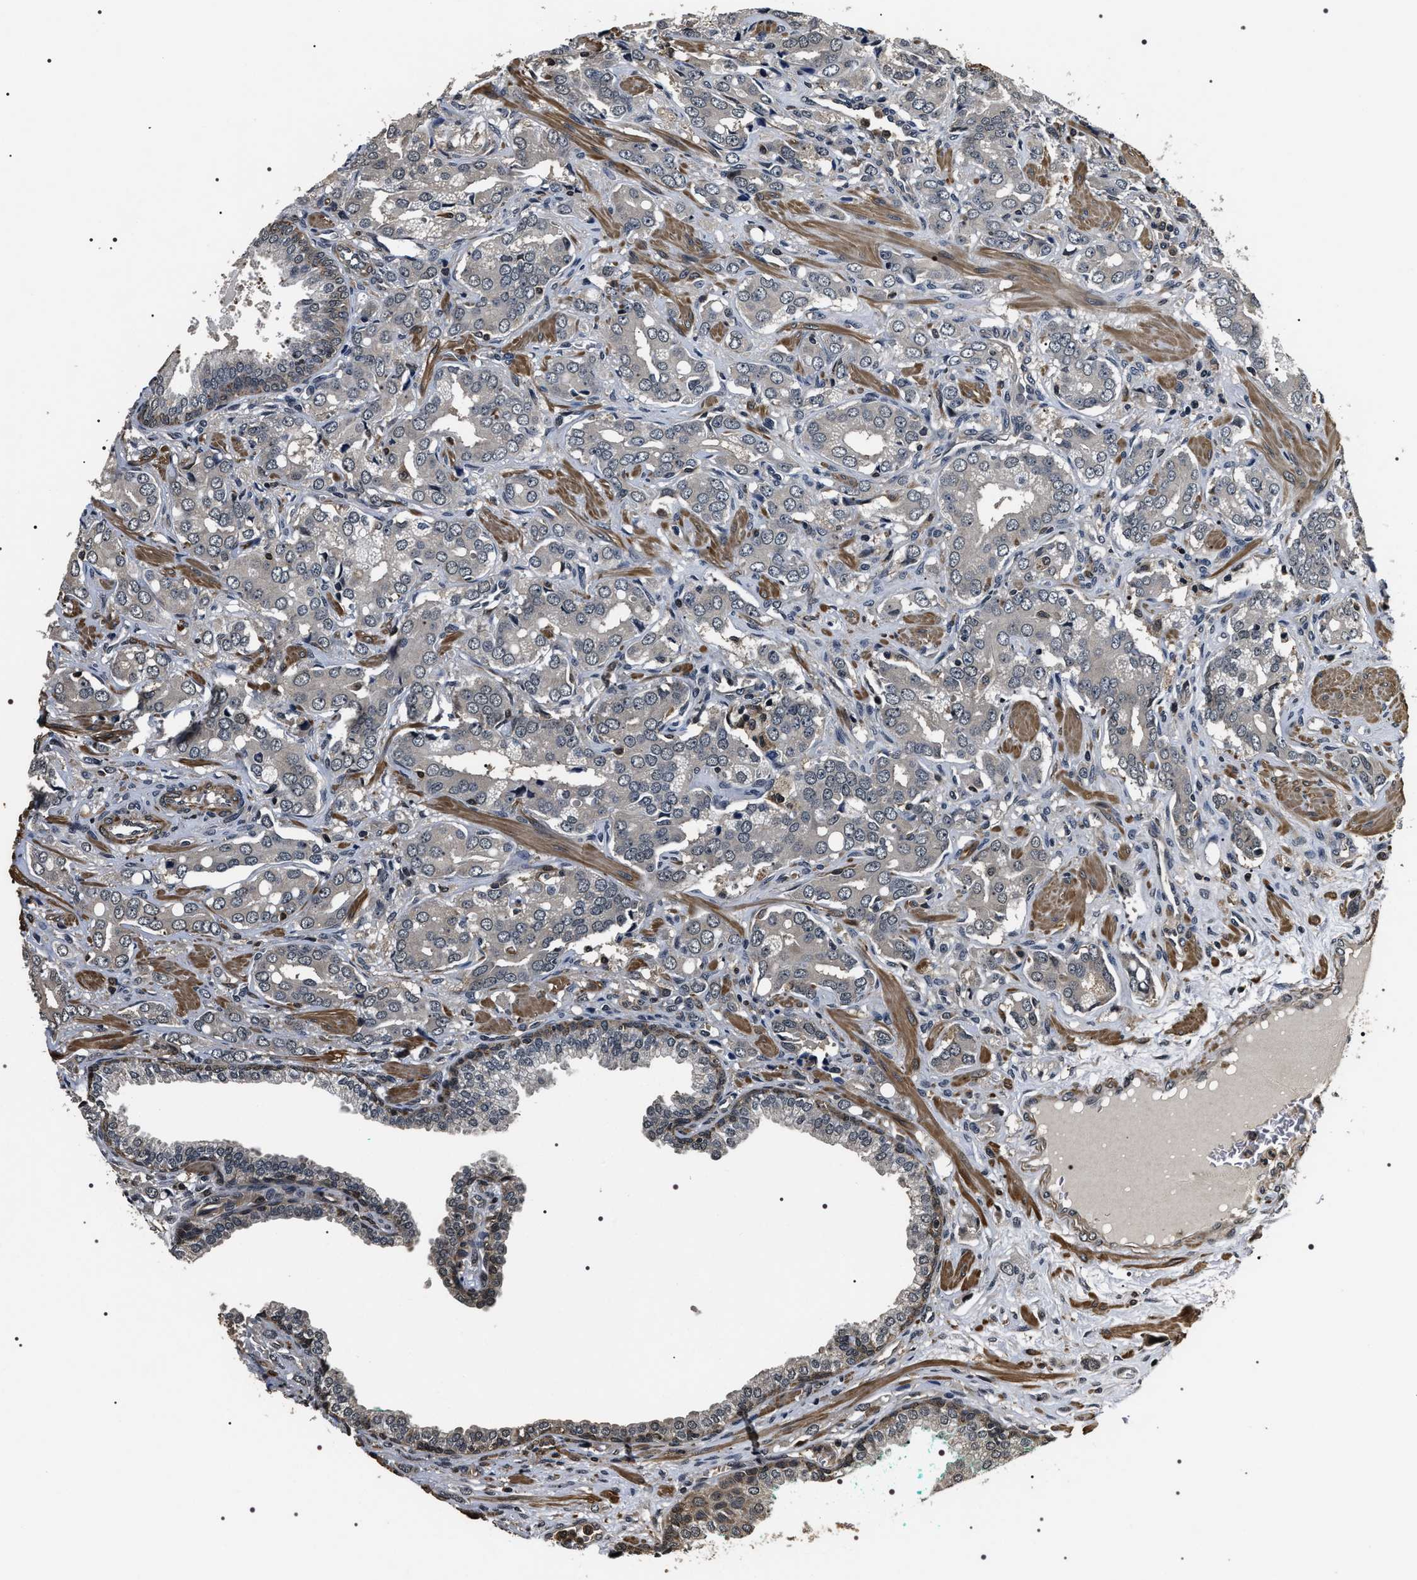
{"staining": {"intensity": "negative", "quantity": "none", "location": "none"}, "tissue": "prostate cancer", "cell_type": "Tumor cells", "image_type": "cancer", "snomed": [{"axis": "morphology", "description": "Adenocarcinoma, High grade"}, {"axis": "topography", "description": "Prostate"}], "caption": "This is a photomicrograph of immunohistochemistry (IHC) staining of adenocarcinoma (high-grade) (prostate), which shows no staining in tumor cells.", "gene": "ARHGAP22", "patient": {"sex": "male", "age": 52}}